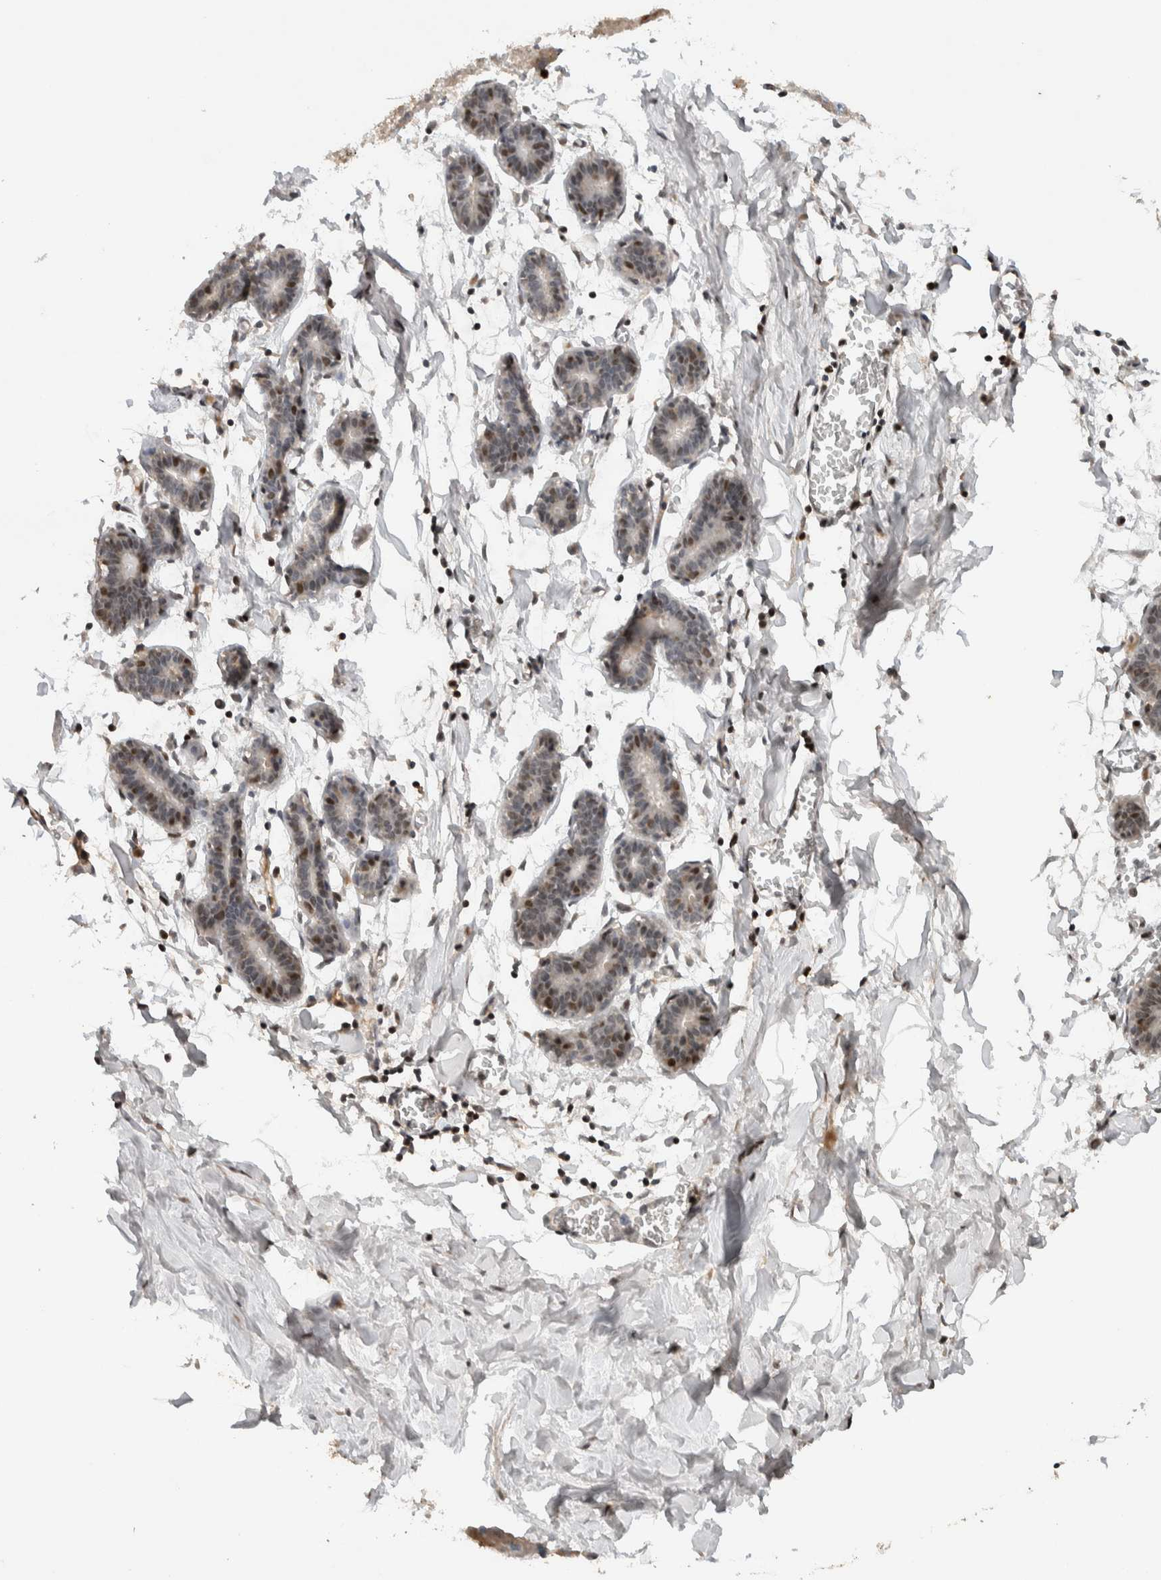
{"staining": {"intensity": "moderate", "quantity": ">75%", "location": "nuclear"}, "tissue": "breast", "cell_type": "Adipocytes", "image_type": "normal", "snomed": [{"axis": "morphology", "description": "Normal tissue, NOS"}, {"axis": "topography", "description": "Breast"}], "caption": "DAB immunohistochemical staining of normal breast shows moderate nuclear protein staining in approximately >75% of adipocytes. Immunohistochemistry (ihc) stains the protein in brown and the nuclei are stained blue.", "gene": "ZNF521", "patient": {"sex": "female", "age": 27}}